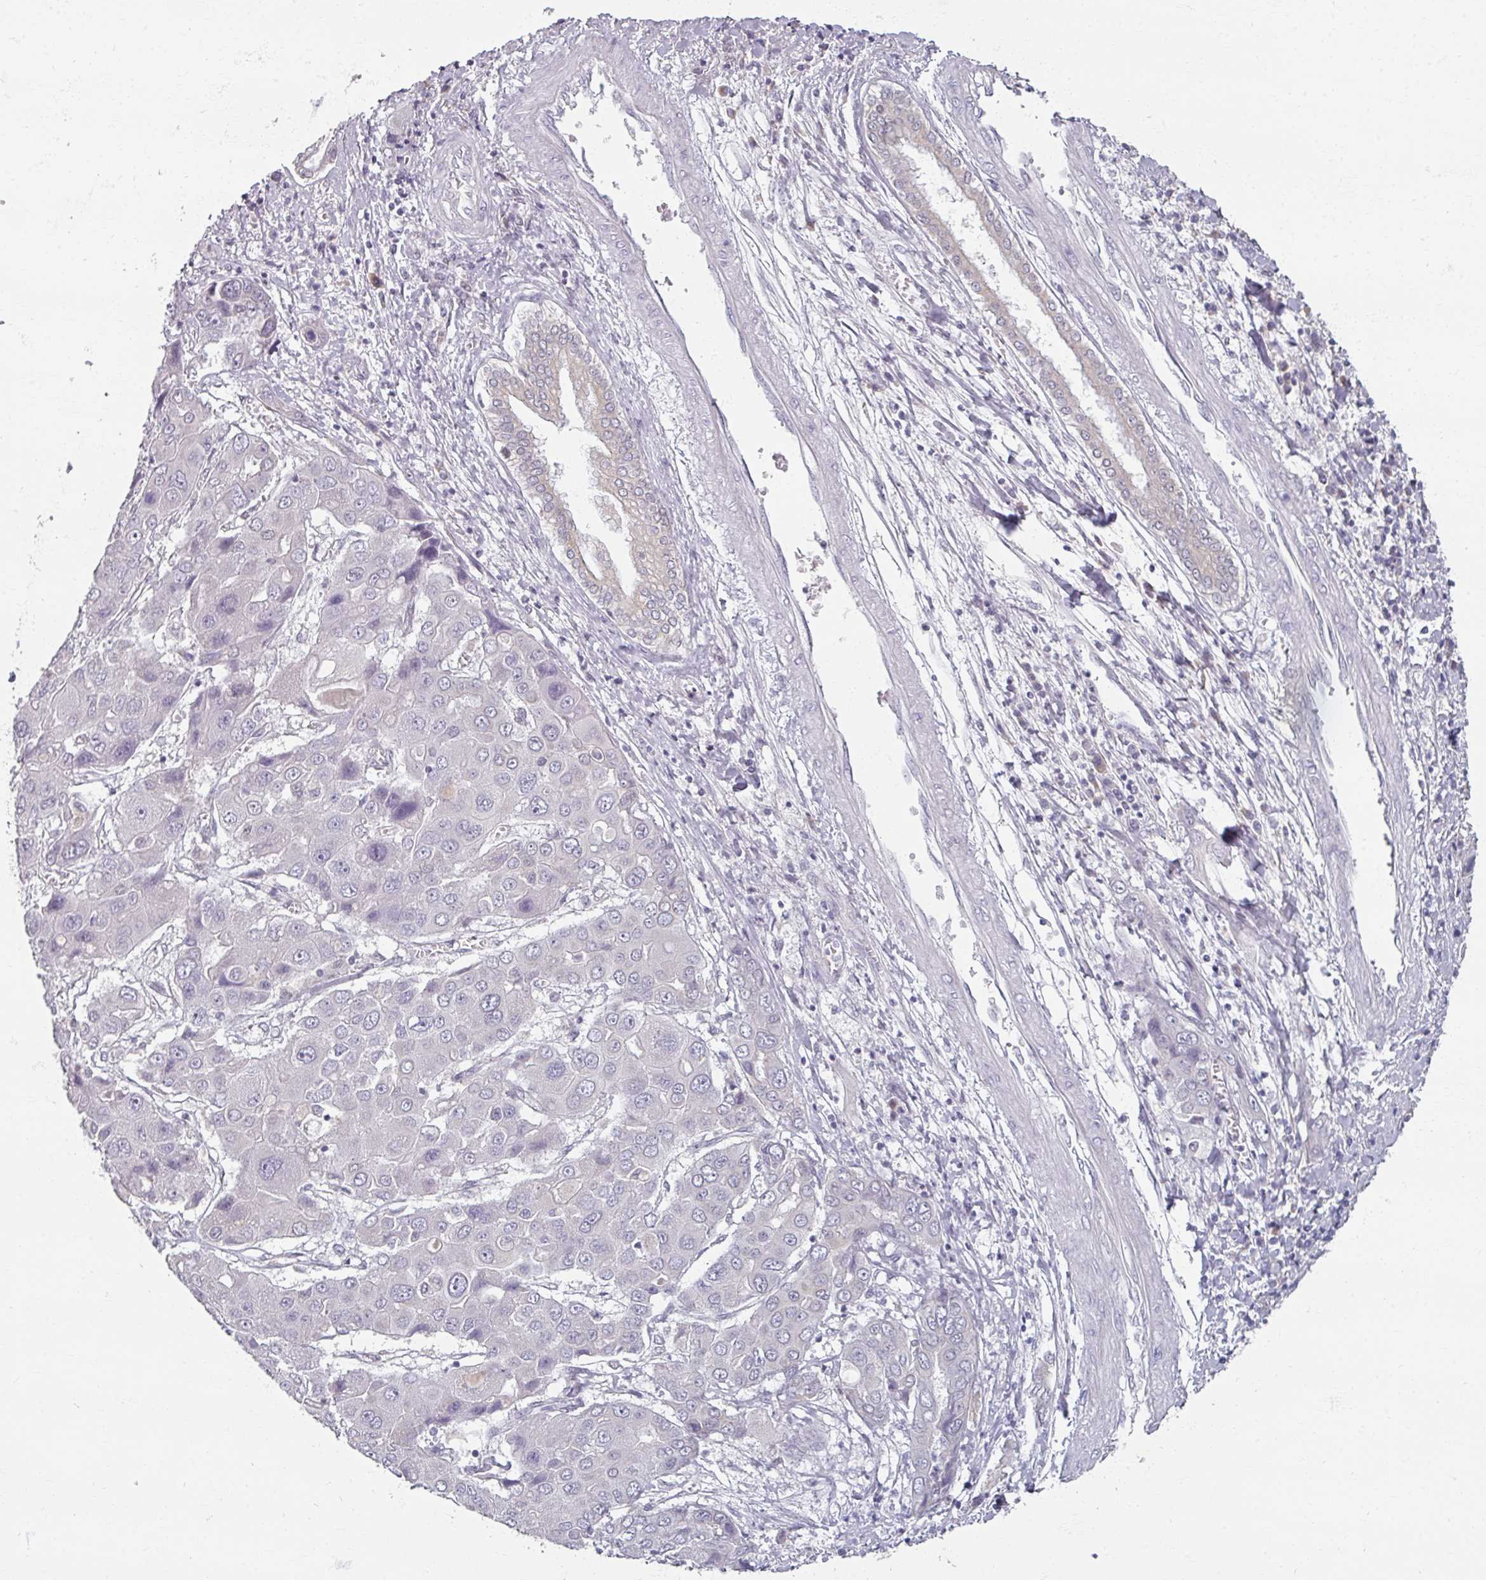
{"staining": {"intensity": "negative", "quantity": "none", "location": "none"}, "tissue": "liver cancer", "cell_type": "Tumor cells", "image_type": "cancer", "snomed": [{"axis": "morphology", "description": "Cholangiocarcinoma"}, {"axis": "topography", "description": "Liver"}], "caption": "Cholangiocarcinoma (liver) was stained to show a protein in brown. There is no significant positivity in tumor cells.", "gene": "RIPOR3", "patient": {"sex": "male", "age": 67}}